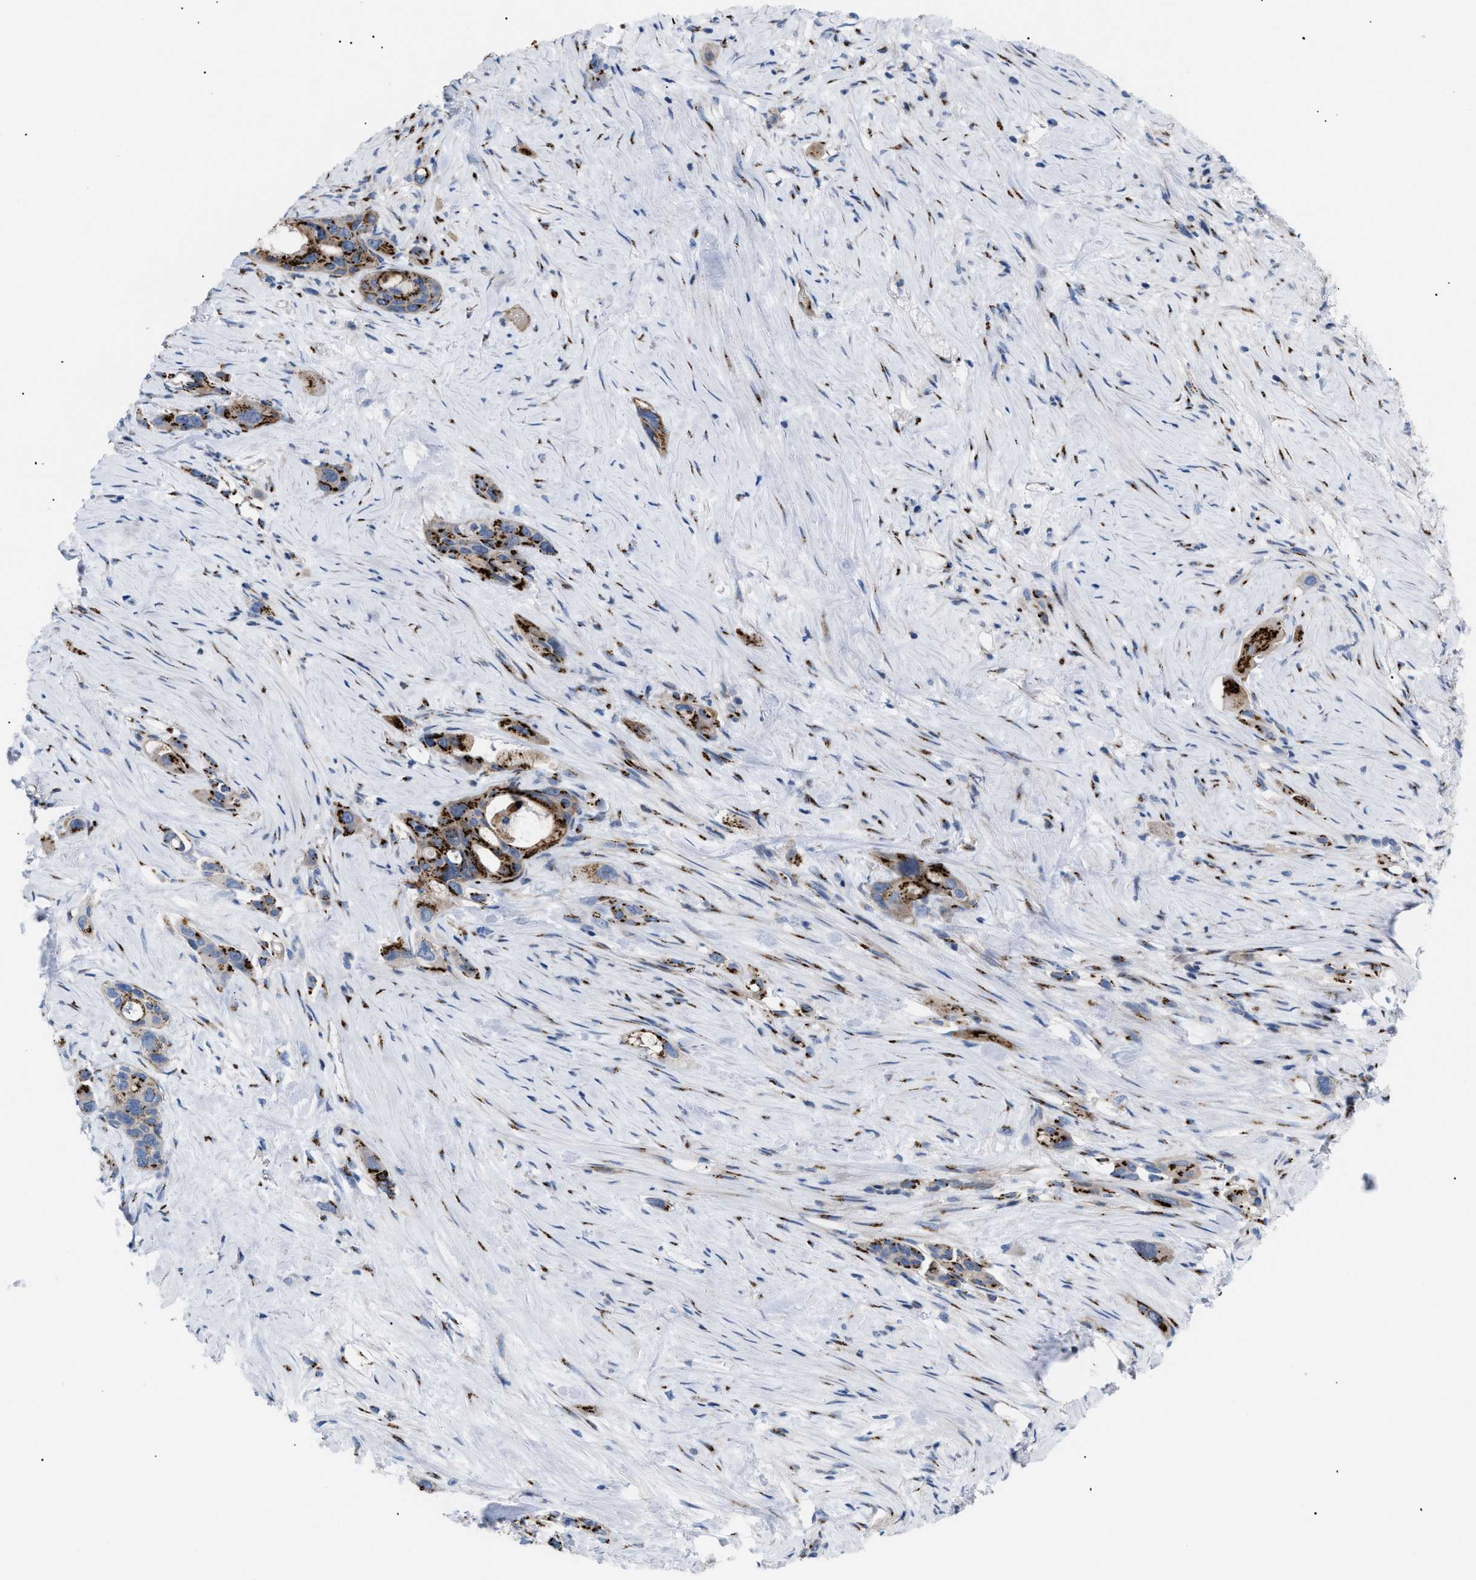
{"staining": {"intensity": "strong", "quantity": ">75%", "location": "cytoplasmic/membranous"}, "tissue": "pancreatic cancer", "cell_type": "Tumor cells", "image_type": "cancer", "snomed": [{"axis": "morphology", "description": "Adenocarcinoma, NOS"}, {"axis": "topography", "description": "Pancreas"}], "caption": "A high amount of strong cytoplasmic/membranous staining is seen in about >75% of tumor cells in adenocarcinoma (pancreatic) tissue.", "gene": "TMEM17", "patient": {"sex": "male", "age": 53}}